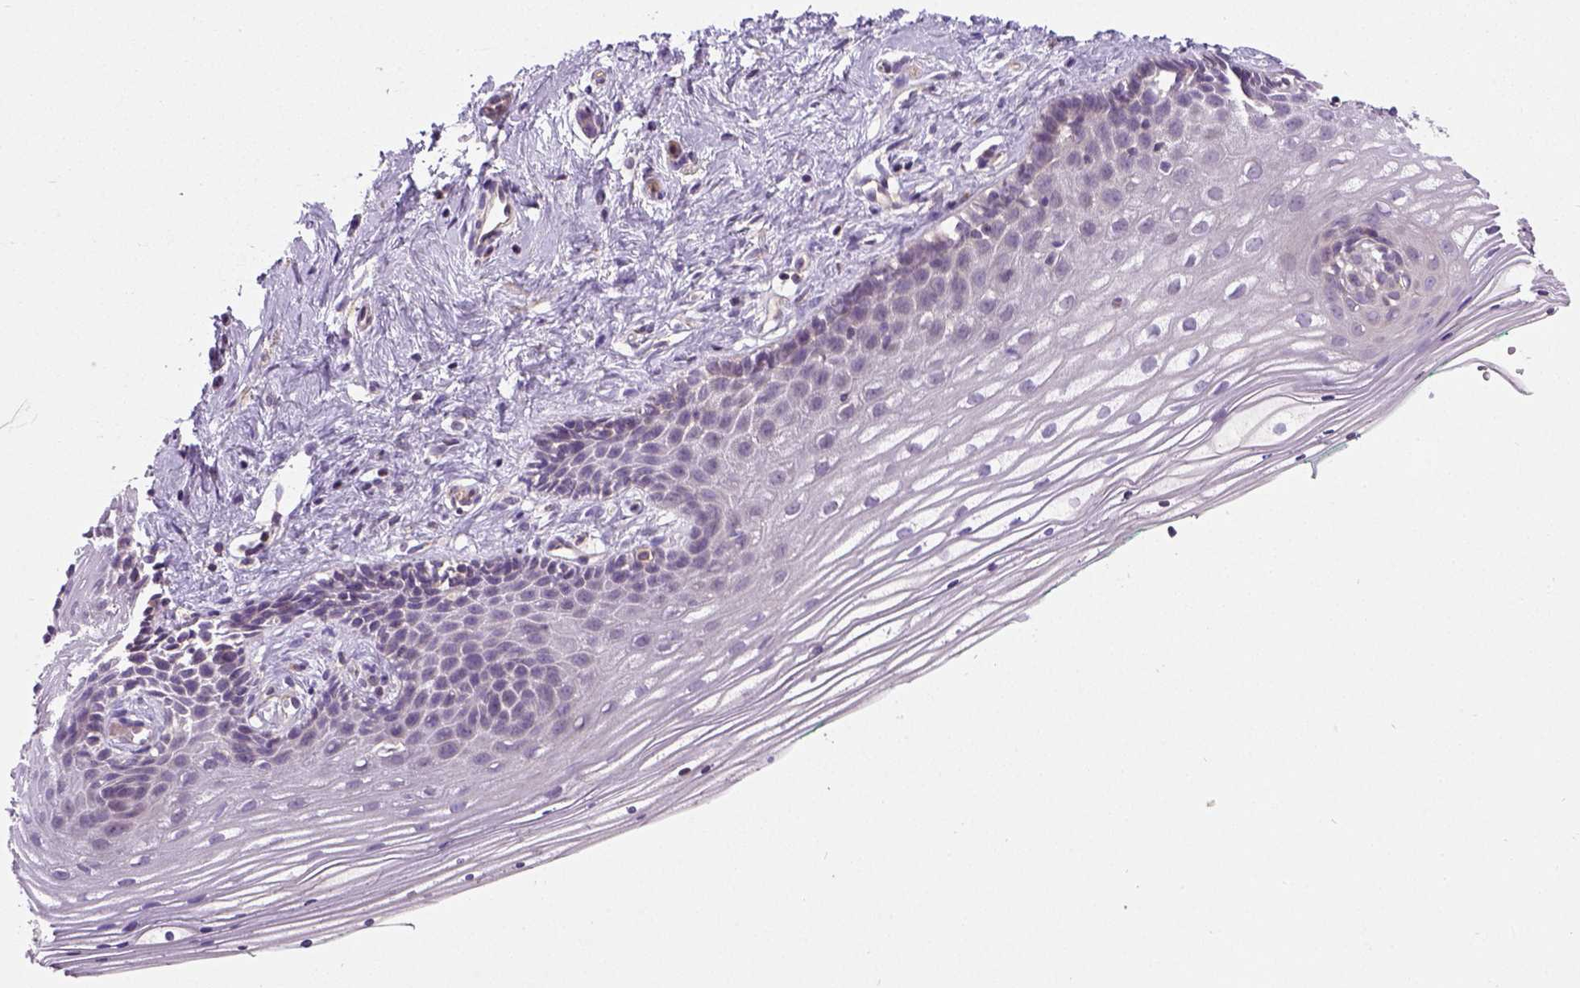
{"staining": {"intensity": "weak", "quantity": "<25%", "location": "cytoplasmic/membranous"}, "tissue": "vagina", "cell_type": "Squamous epithelial cells", "image_type": "normal", "snomed": [{"axis": "morphology", "description": "Normal tissue, NOS"}, {"axis": "topography", "description": "Vagina"}], "caption": "DAB immunohistochemical staining of normal human vagina displays no significant staining in squamous epithelial cells.", "gene": "CRACR2A", "patient": {"sex": "female", "age": 42}}